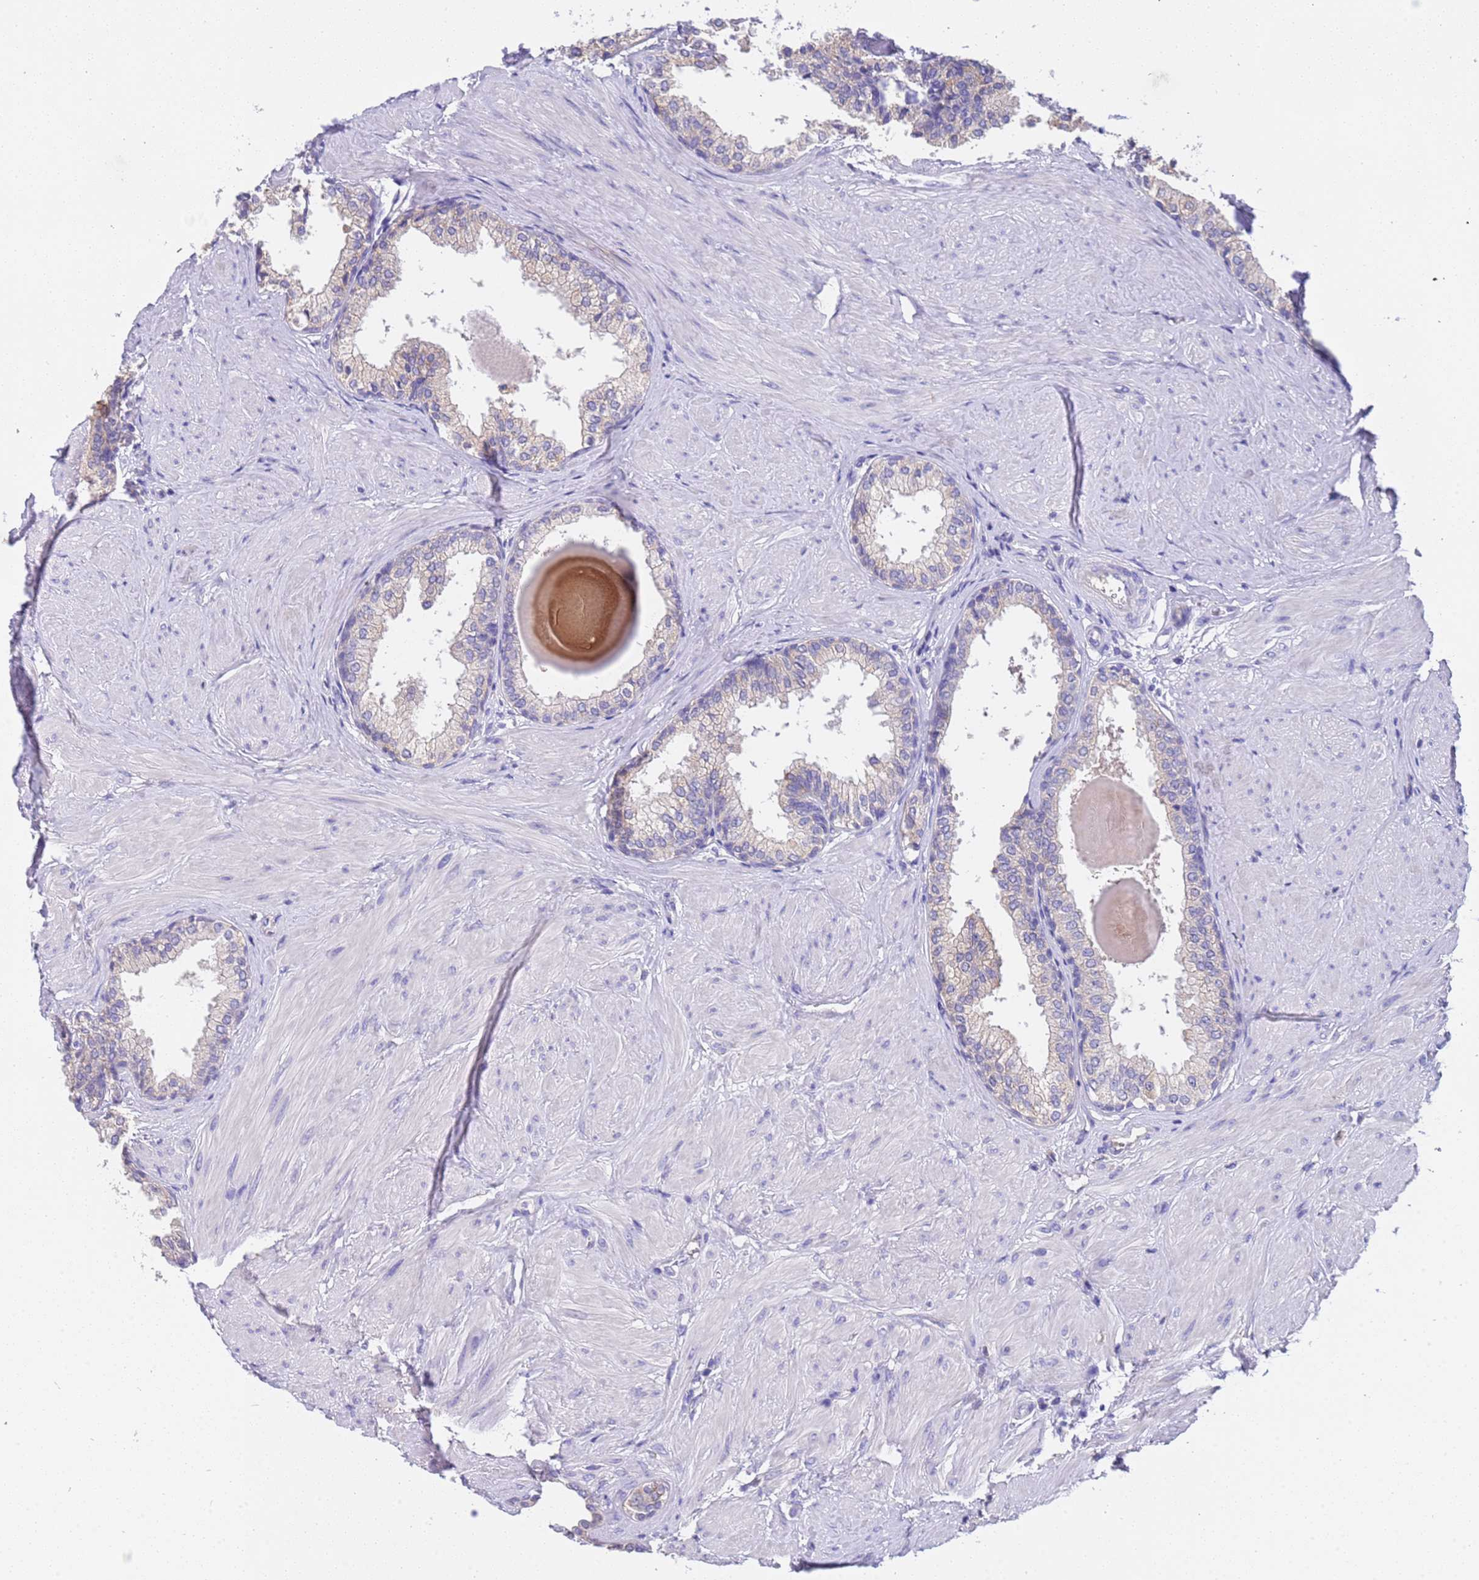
{"staining": {"intensity": "negative", "quantity": "none", "location": "none"}, "tissue": "prostate", "cell_type": "Glandular cells", "image_type": "normal", "snomed": [{"axis": "morphology", "description": "Normal tissue, NOS"}, {"axis": "topography", "description": "Prostate"}], "caption": "High power microscopy image of an IHC photomicrograph of unremarkable prostate, revealing no significant positivity in glandular cells.", "gene": "SLC24A3", "patient": {"sex": "male", "age": 48}}